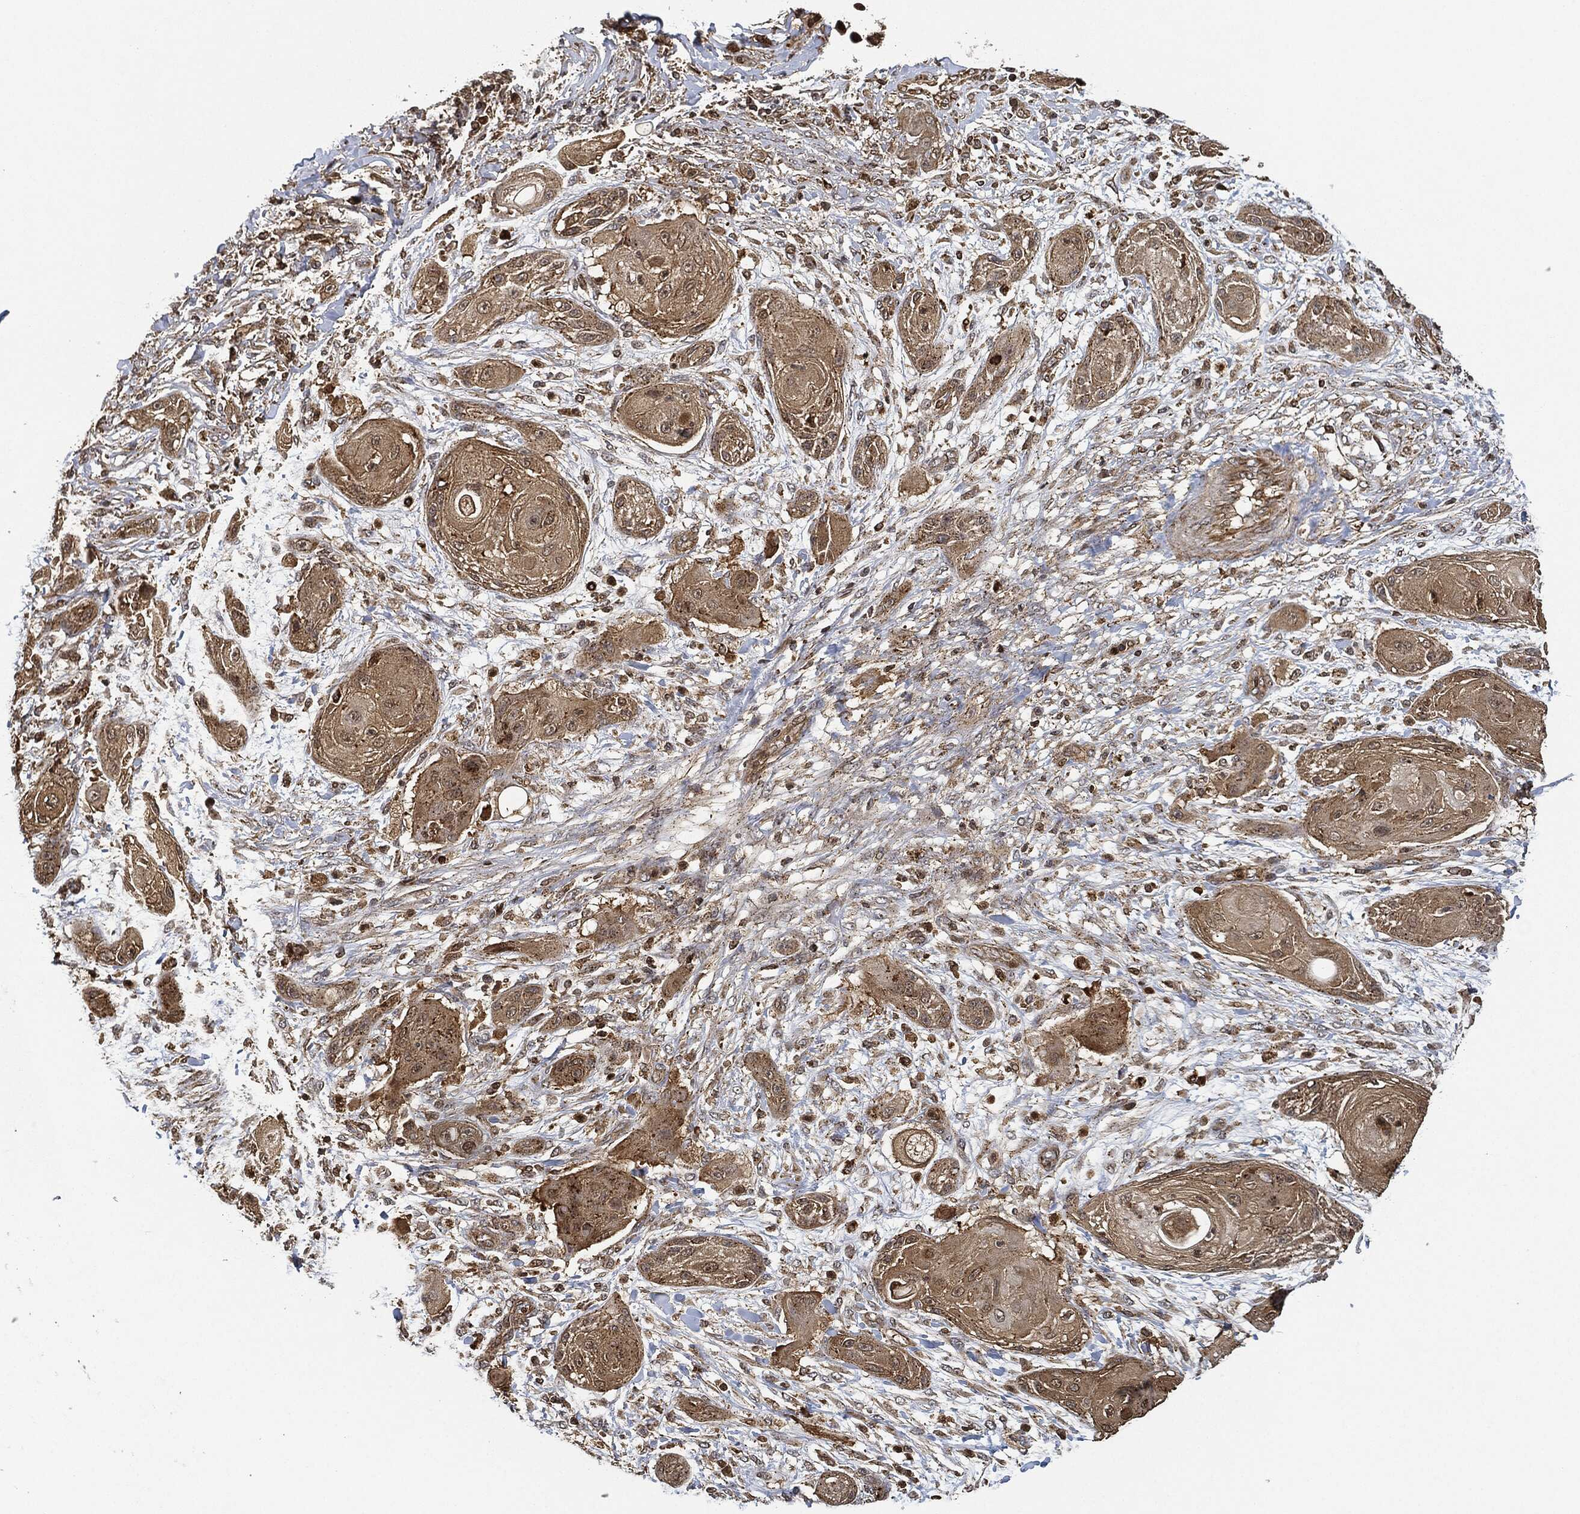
{"staining": {"intensity": "moderate", "quantity": ">75%", "location": "cytoplasmic/membranous"}, "tissue": "skin cancer", "cell_type": "Tumor cells", "image_type": "cancer", "snomed": [{"axis": "morphology", "description": "Squamous cell carcinoma, NOS"}, {"axis": "topography", "description": "Skin"}], "caption": "Immunohistochemical staining of skin cancer (squamous cell carcinoma) shows medium levels of moderate cytoplasmic/membranous protein staining in about >75% of tumor cells.", "gene": "MAP3K3", "patient": {"sex": "male", "age": 62}}